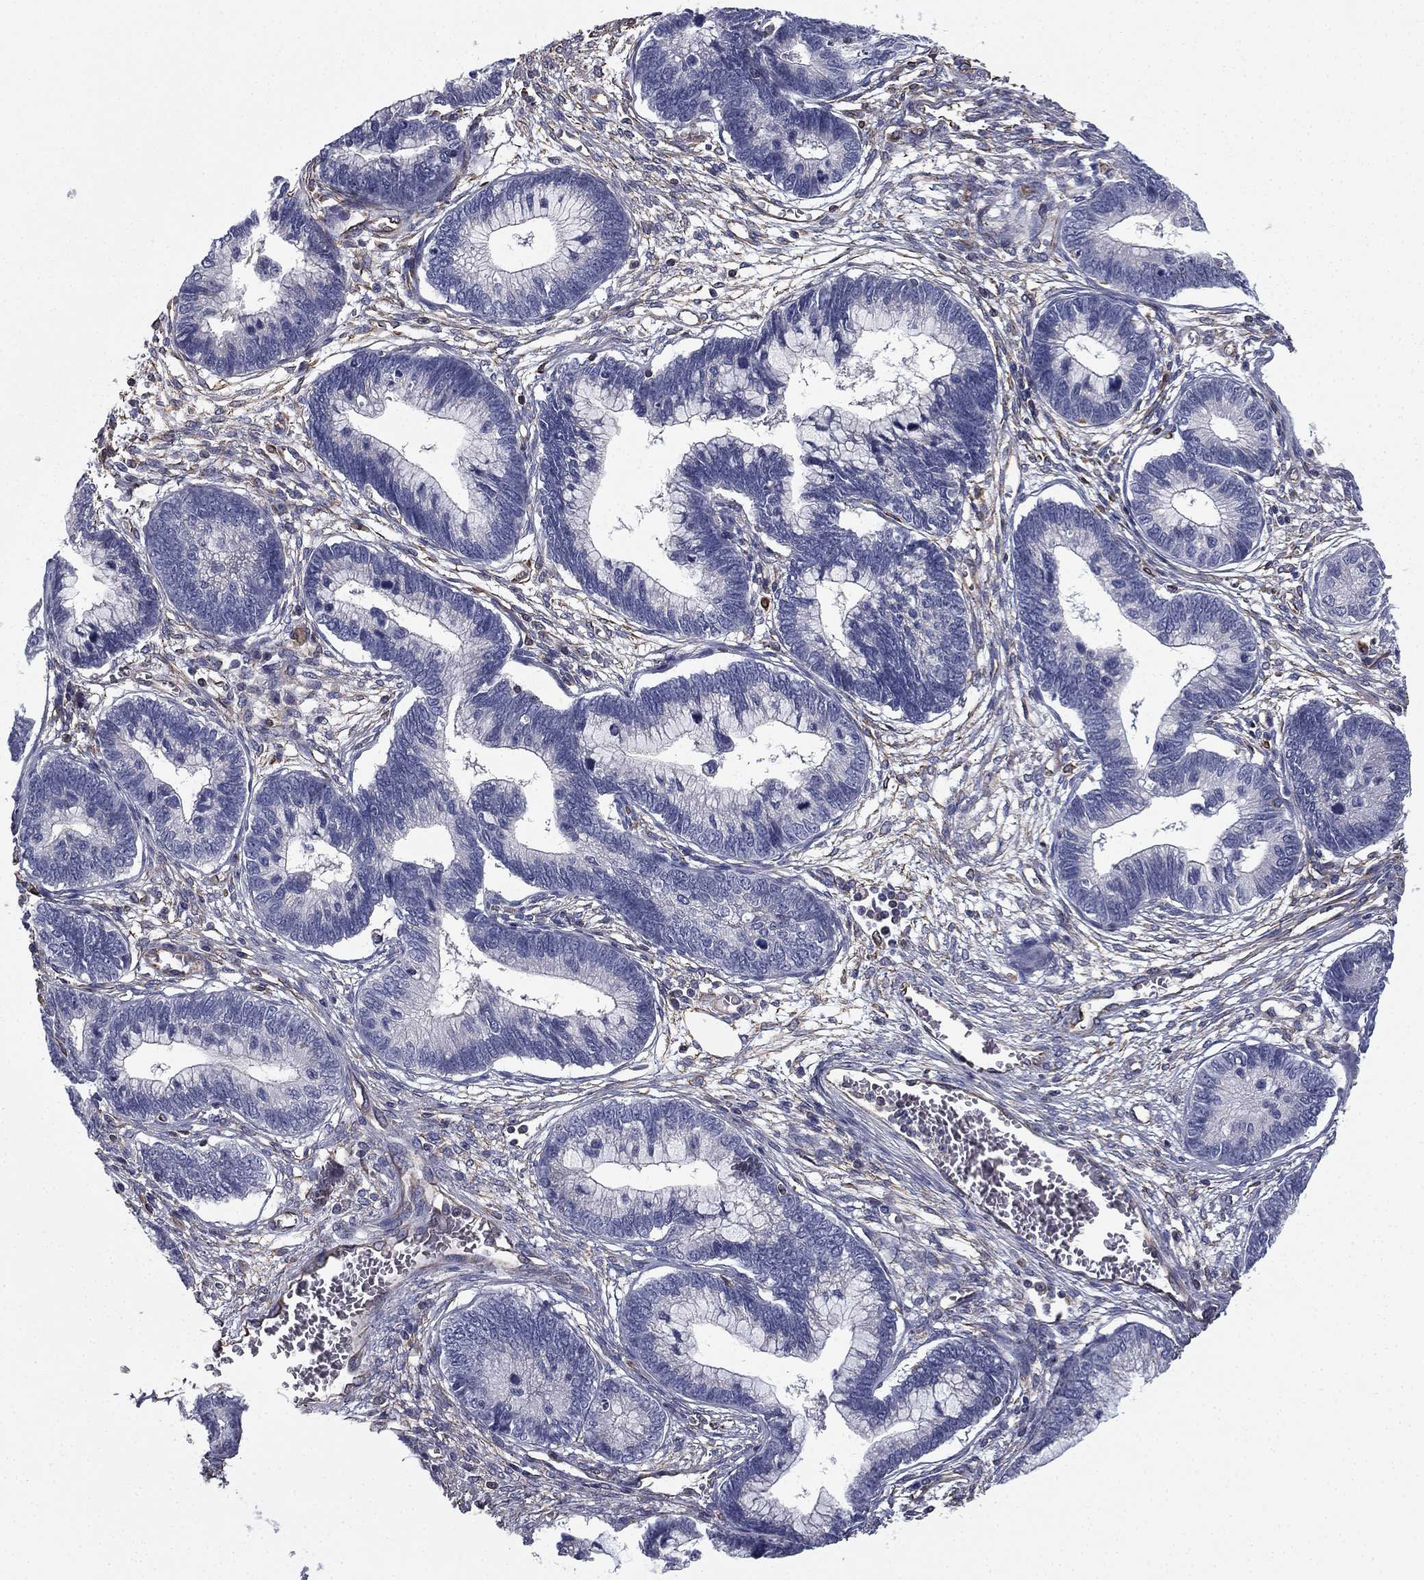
{"staining": {"intensity": "negative", "quantity": "none", "location": "none"}, "tissue": "cervical cancer", "cell_type": "Tumor cells", "image_type": "cancer", "snomed": [{"axis": "morphology", "description": "Adenocarcinoma, NOS"}, {"axis": "topography", "description": "Cervix"}], "caption": "Immunohistochemical staining of cervical adenocarcinoma shows no significant expression in tumor cells.", "gene": "SCUBE1", "patient": {"sex": "female", "age": 44}}